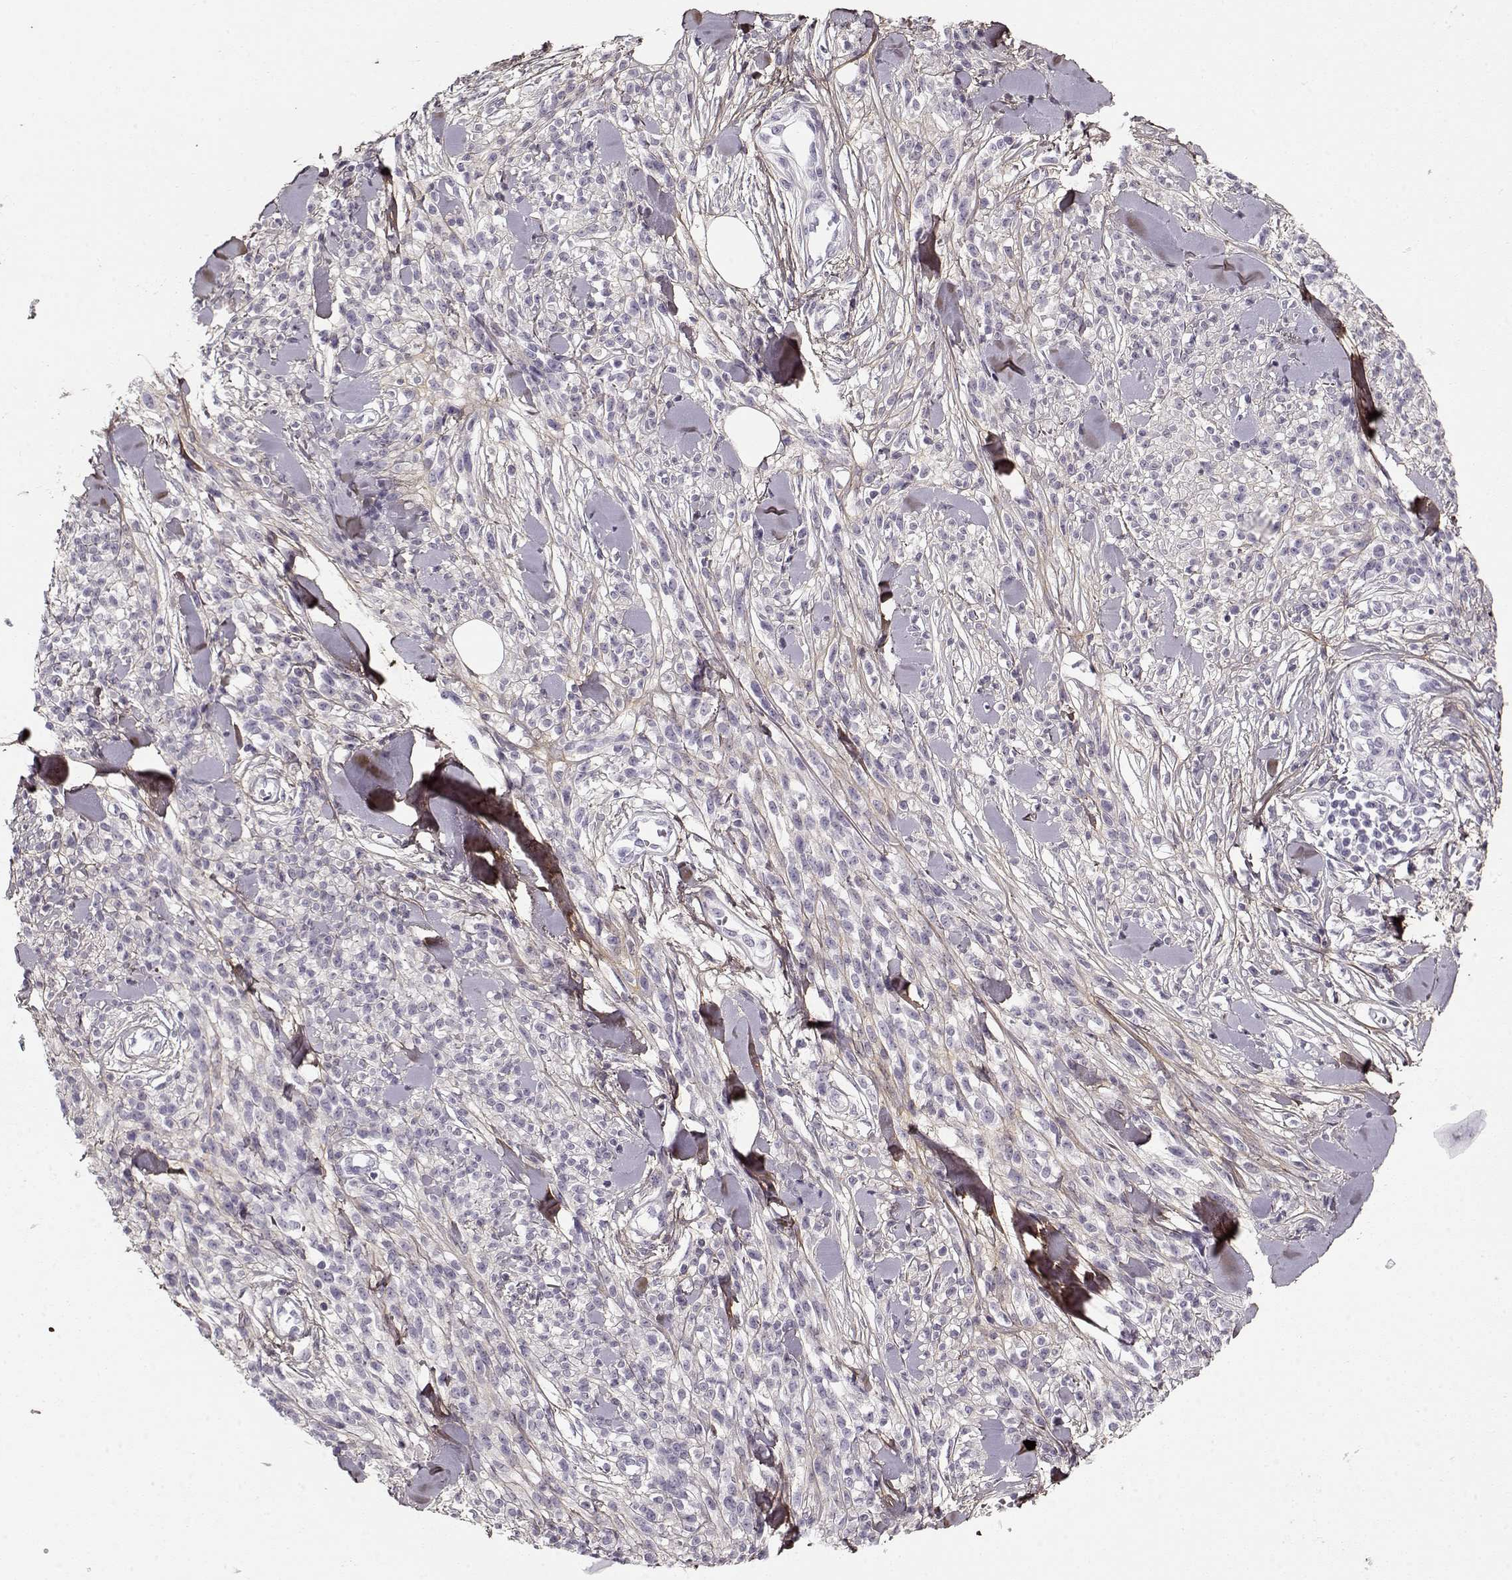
{"staining": {"intensity": "negative", "quantity": "none", "location": "none"}, "tissue": "melanoma", "cell_type": "Tumor cells", "image_type": "cancer", "snomed": [{"axis": "morphology", "description": "Malignant melanoma, NOS"}, {"axis": "topography", "description": "Skin"}, {"axis": "topography", "description": "Skin of trunk"}], "caption": "High power microscopy micrograph of an immunohistochemistry (IHC) image of melanoma, revealing no significant expression in tumor cells.", "gene": "LUM", "patient": {"sex": "male", "age": 74}}